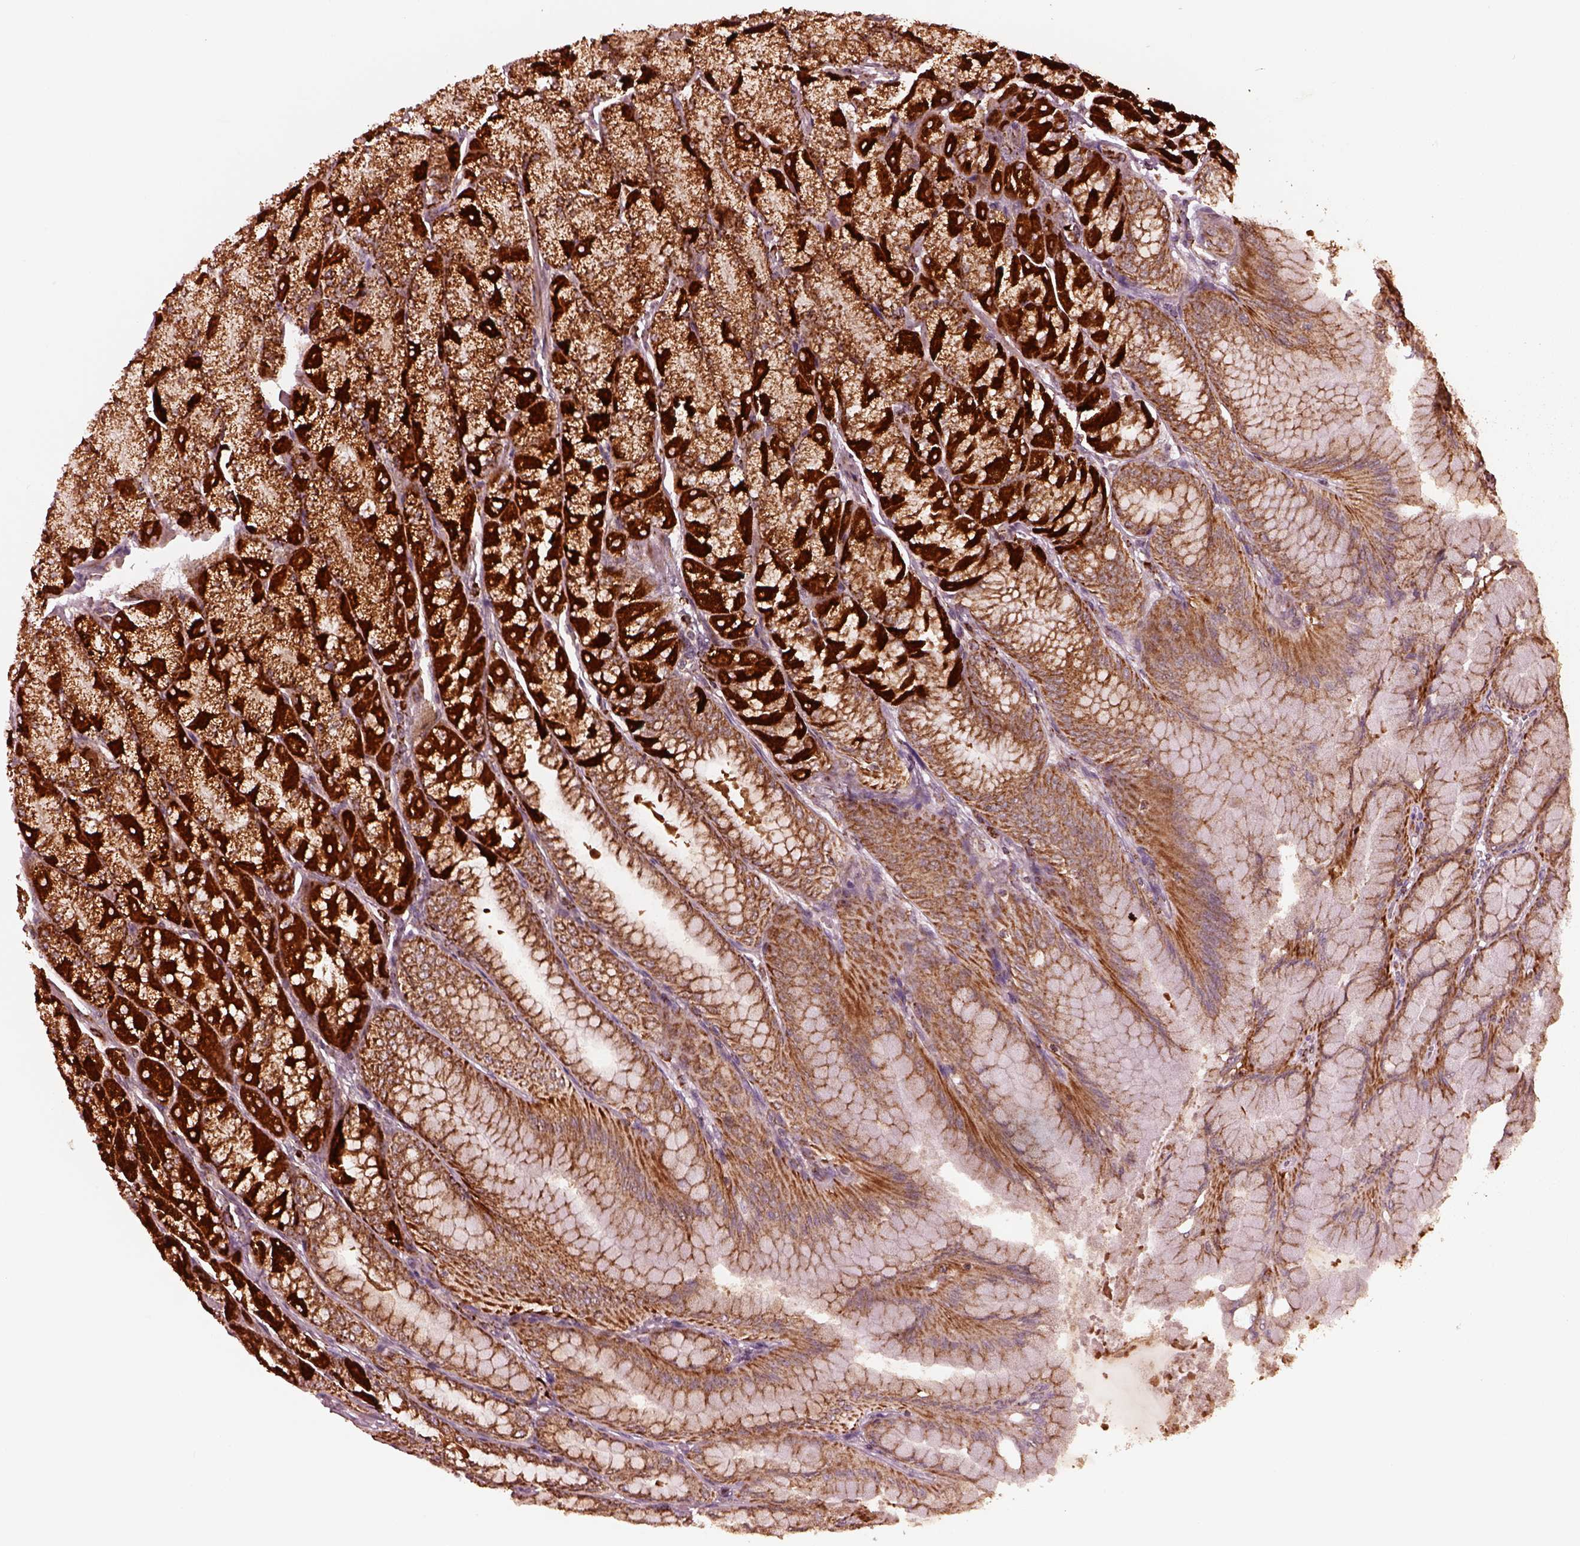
{"staining": {"intensity": "strong", "quantity": ">75%", "location": "cytoplasmic/membranous"}, "tissue": "stomach", "cell_type": "Glandular cells", "image_type": "normal", "snomed": [{"axis": "morphology", "description": "Normal tissue, NOS"}, {"axis": "topography", "description": "Stomach, upper"}], "caption": "Immunohistochemical staining of normal stomach exhibits strong cytoplasmic/membranous protein expression in about >75% of glandular cells. (brown staining indicates protein expression, while blue staining denotes nuclei).", "gene": "NDUFB10", "patient": {"sex": "male", "age": 60}}